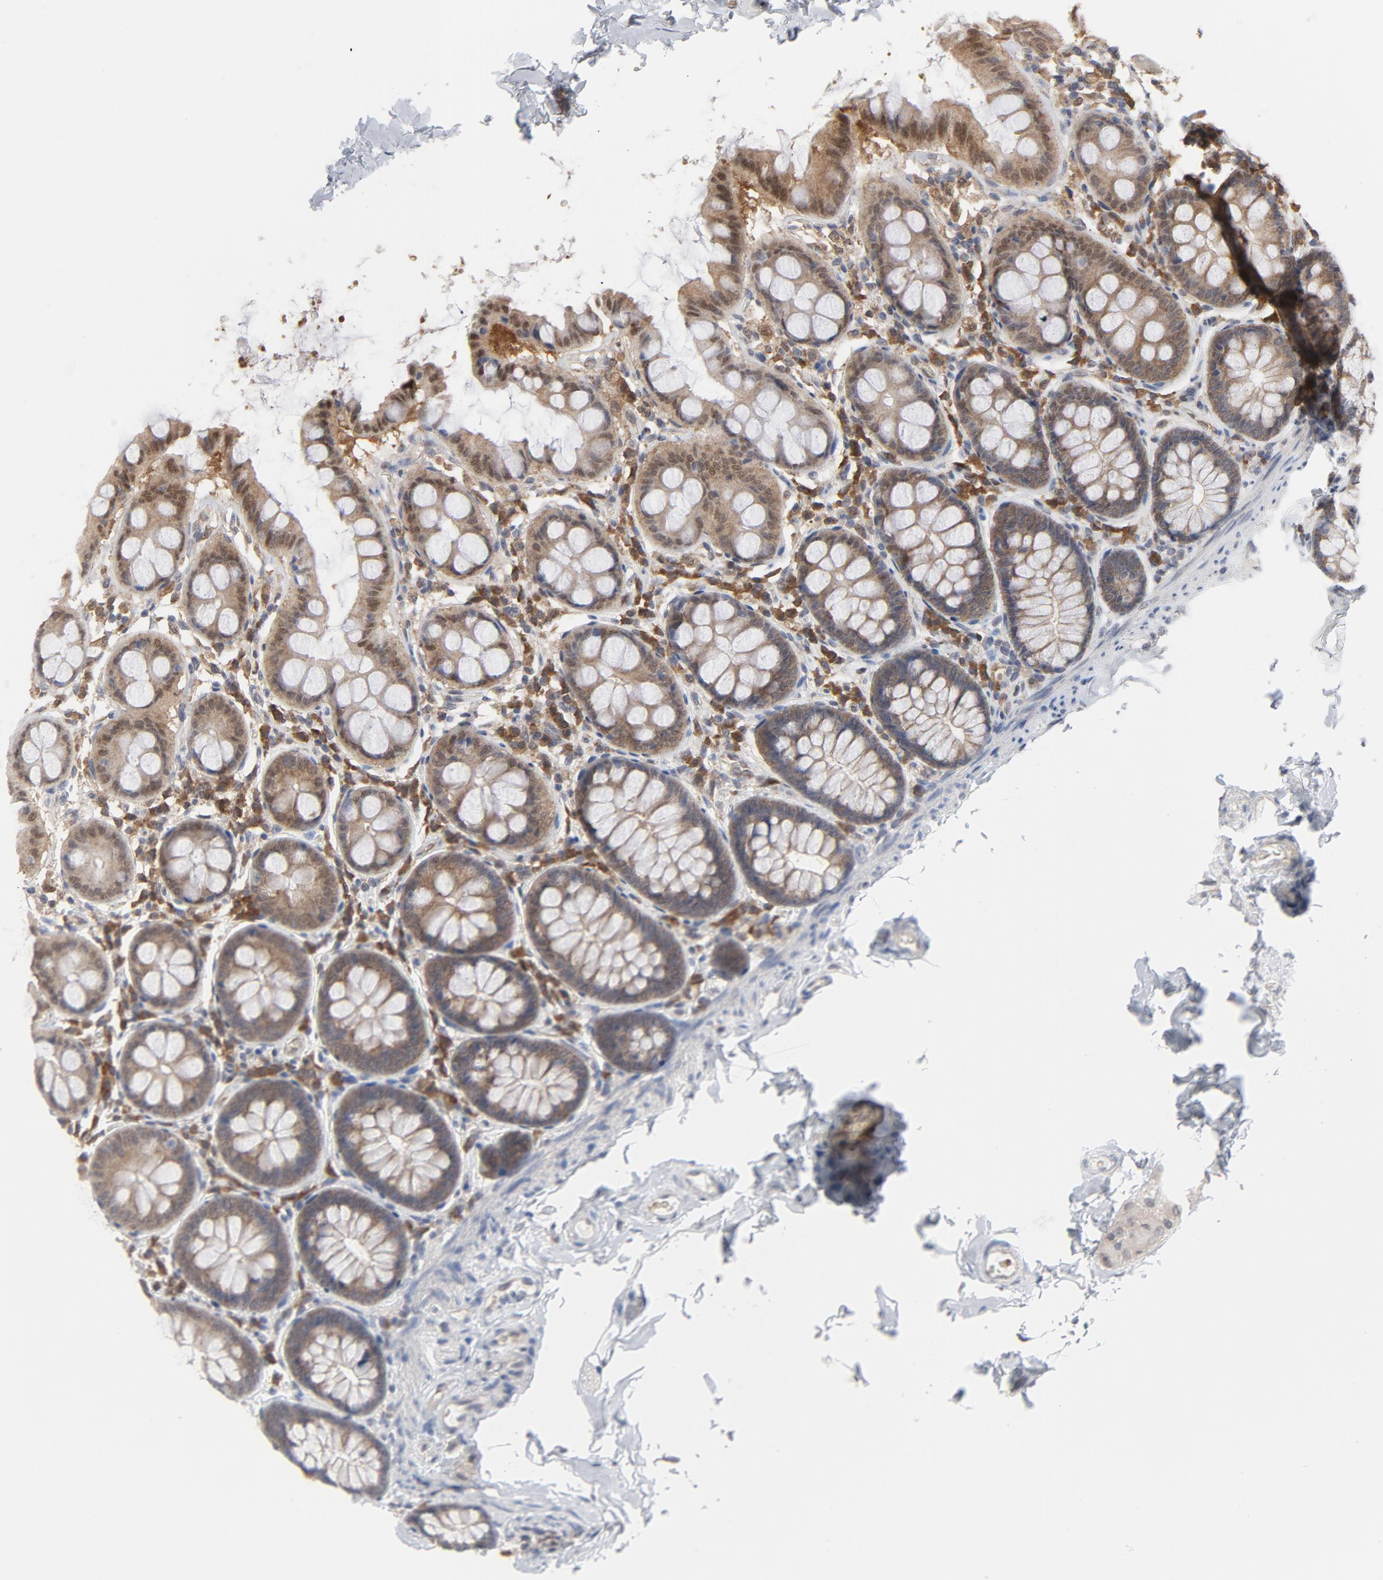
{"staining": {"intensity": "negative", "quantity": "none", "location": "none"}, "tissue": "colon", "cell_type": "Endothelial cells", "image_type": "normal", "snomed": [{"axis": "morphology", "description": "Normal tissue, NOS"}, {"axis": "topography", "description": "Colon"}], "caption": "High magnification brightfield microscopy of benign colon stained with DAB (3,3'-diaminobenzidine) (brown) and counterstained with hematoxylin (blue): endothelial cells show no significant expression. (Brightfield microscopy of DAB IHC at high magnification).", "gene": "PRDX1", "patient": {"sex": "female", "age": 61}}